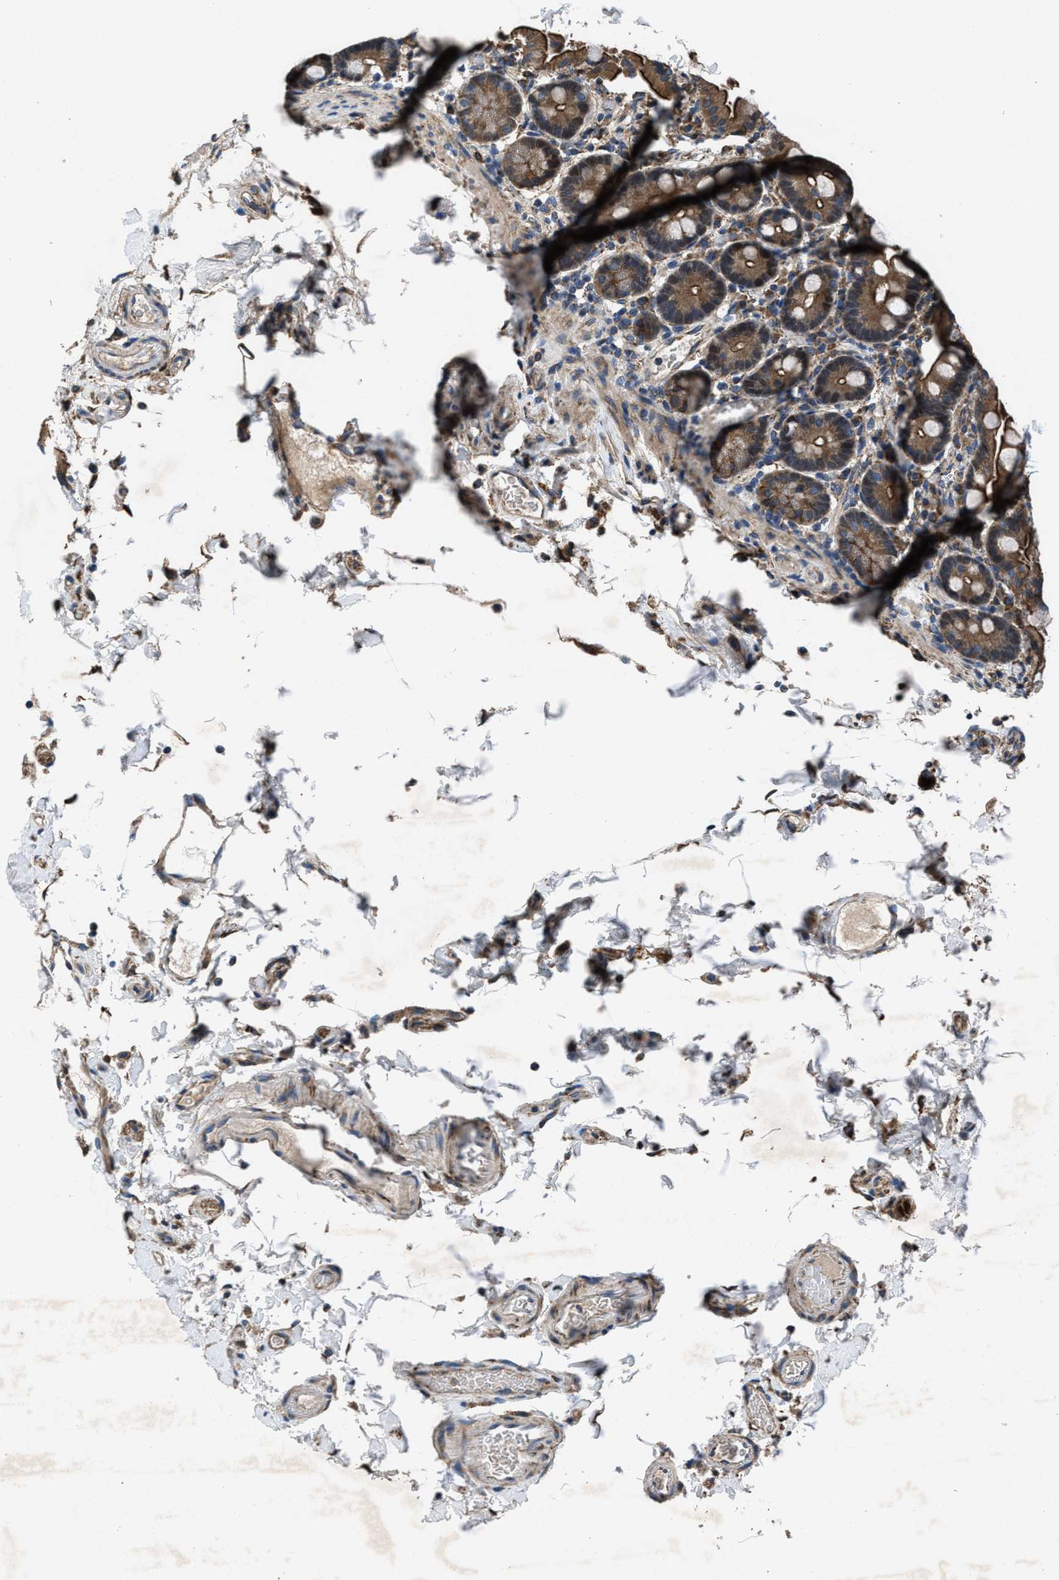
{"staining": {"intensity": "moderate", "quantity": ">75%", "location": "cytoplasmic/membranous"}, "tissue": "duodenum", "cell_type": "Glandular cells", "image_type": "normal", "snomed": [{"axis": "morphology", "description": "Normal tissue, NOS"}, {"axis": "topography", "description": "Small intestine, NOS"}], "caption": "Glandular cells exhibit medium levels of moderate cytoplasmic/membranous positivity in approximately >75% of cells in unremarkable human duodenum. The protein is shown in brown color, while the nuclei are stained blue.", "gene": "PDP1", "patient": {"sex": "female", "age": 71}}